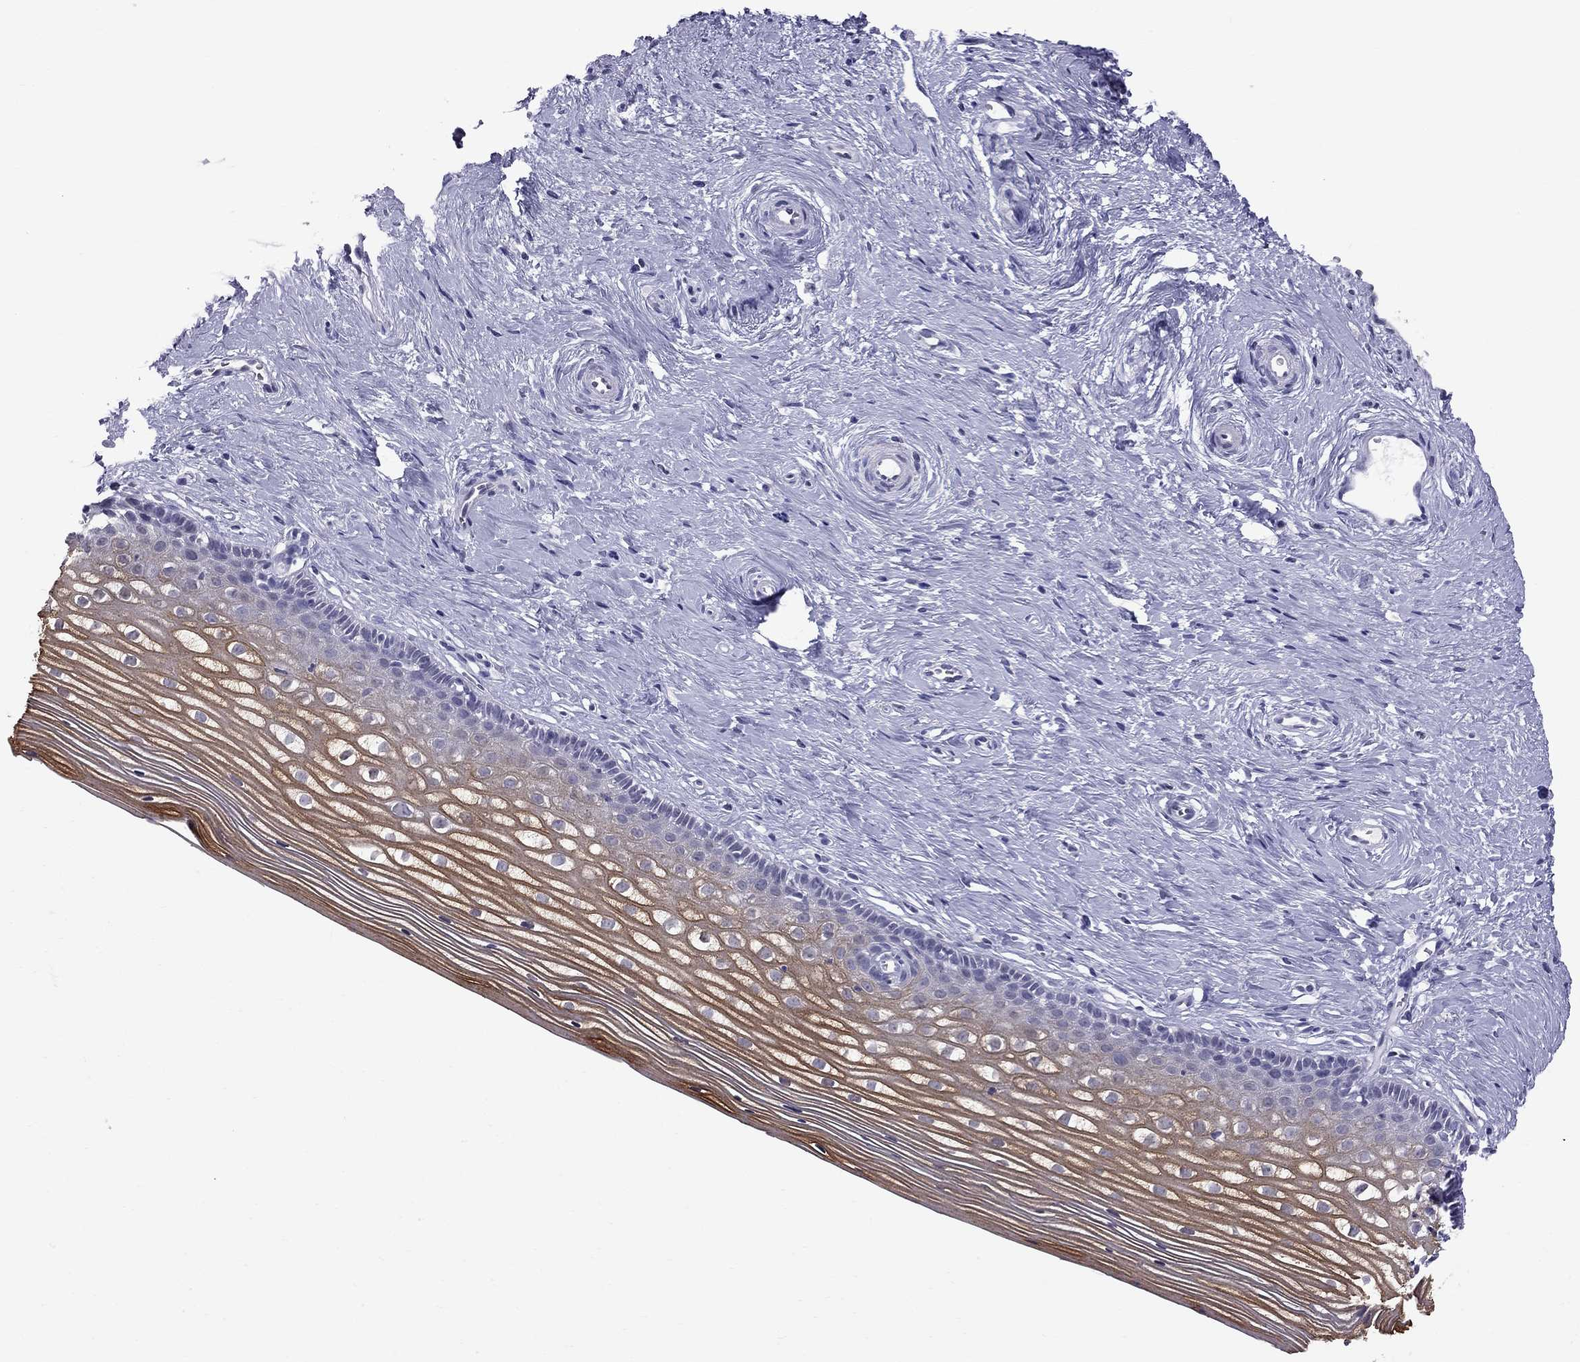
{"staining": {"intensity": "negative", "quantity": "none", "location": "none"}, "tissue": "cervix", "cell_type": "Glandular cells", "image_type": "normal", "snomed": [{"axis": "morphology", "description": "Normal tissue, NOS"}, {"axis": "topography", "description": "Cervix"}], "caption": "Immunohistochemistry of normal human cervix demonstrates no expression in glandular cells.", "gene": "MUC15", "patient": {"sex": "female", "age": 40}}